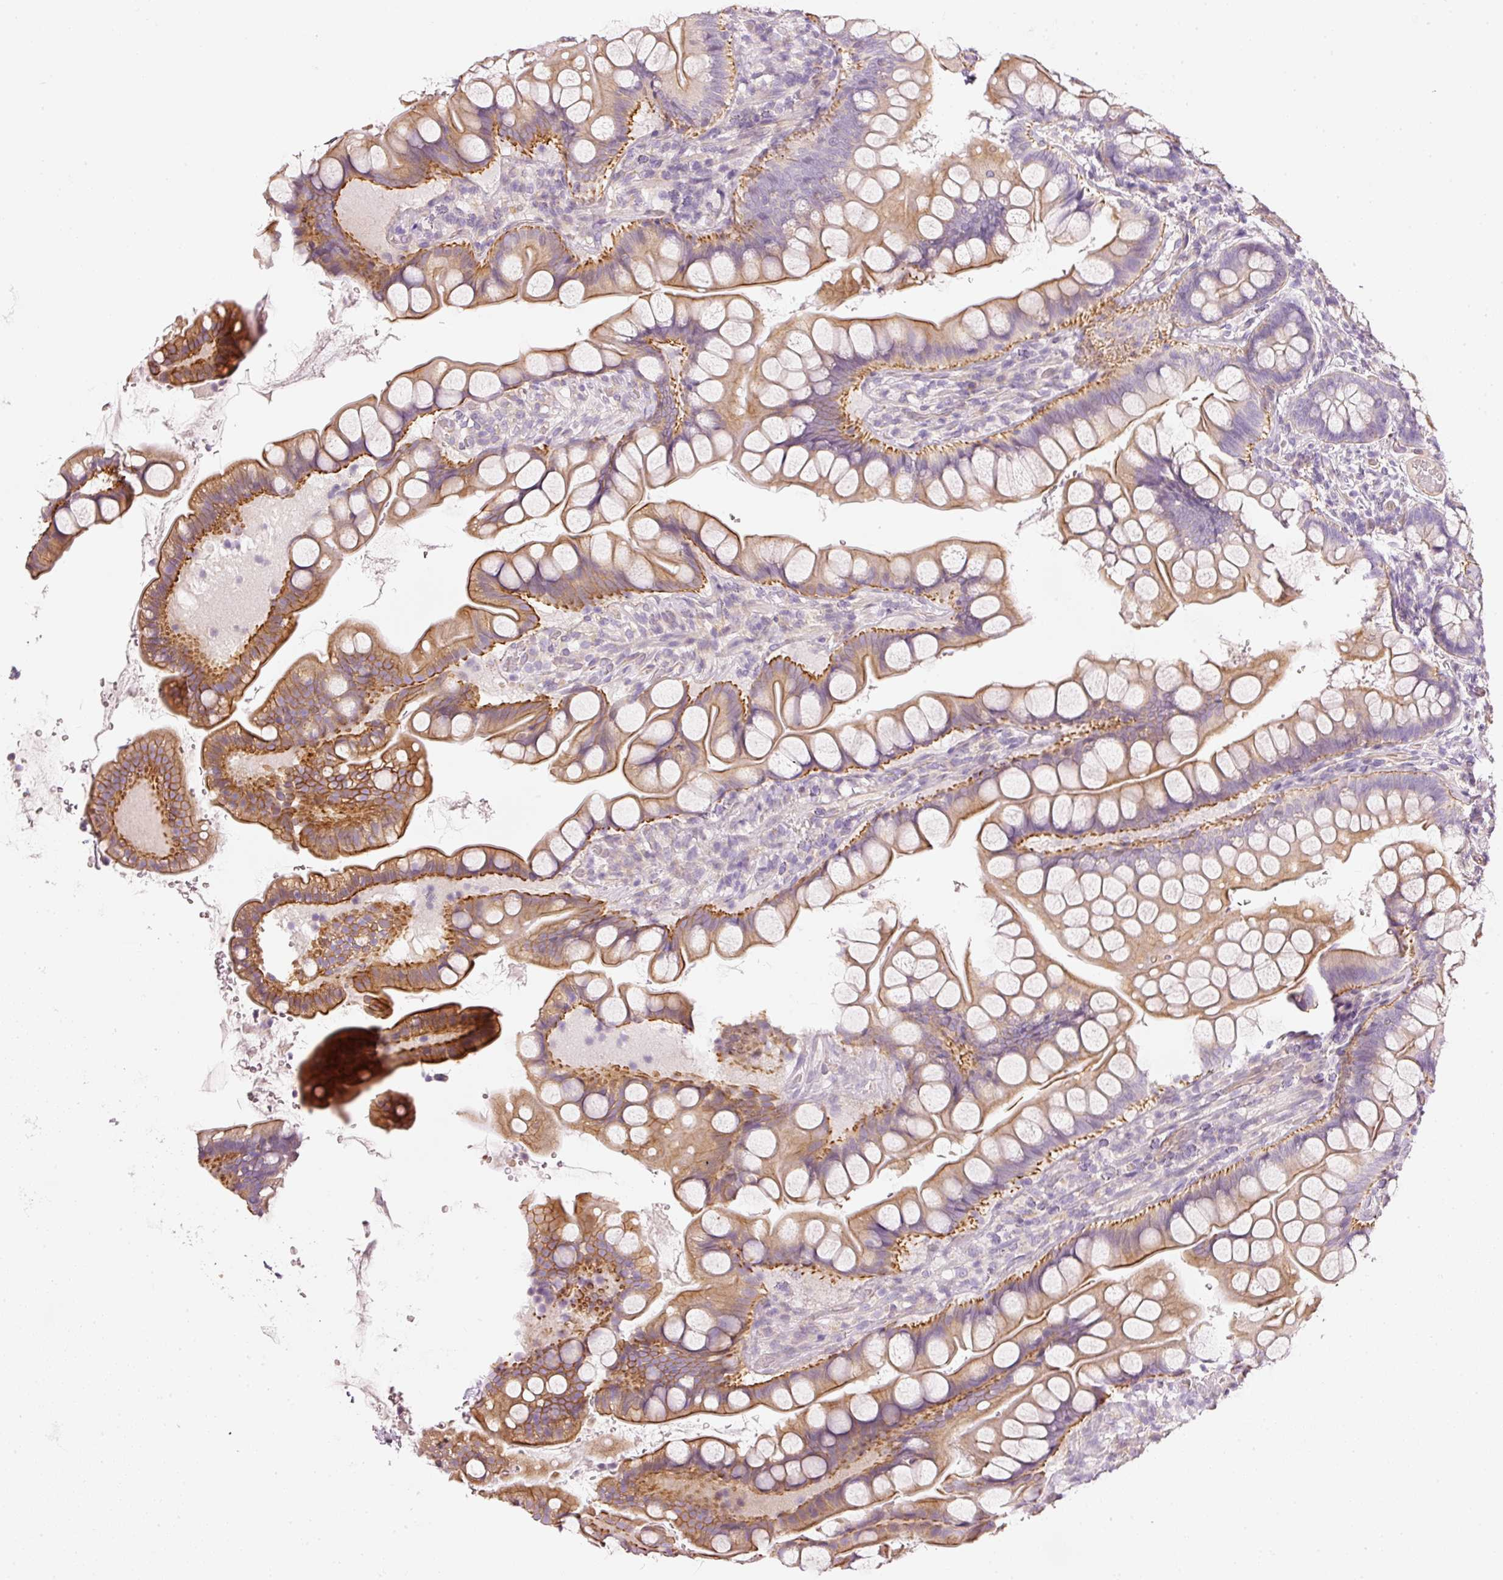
{"staining": {"intensity": "moderate", "quantity": "25%-75%", "location": "cytoplasmic/membranous"}, "tissue": "small intestine", "cell_type": "Glandular cells", "image_type": "normal", "snomed": [{"axis": "morphology", "description": "Normal tissue, NOS"}, {"axis": "topography", "description": "Small intestine"}], "caption": "Human small intestine stained with a brown dye demonstrates moderate cytoplasmic/membranous positive positivity in about 25%-75% of glandular cells.", "gene": "OSR2", "patient": {"sex": "male", "age": 70}}